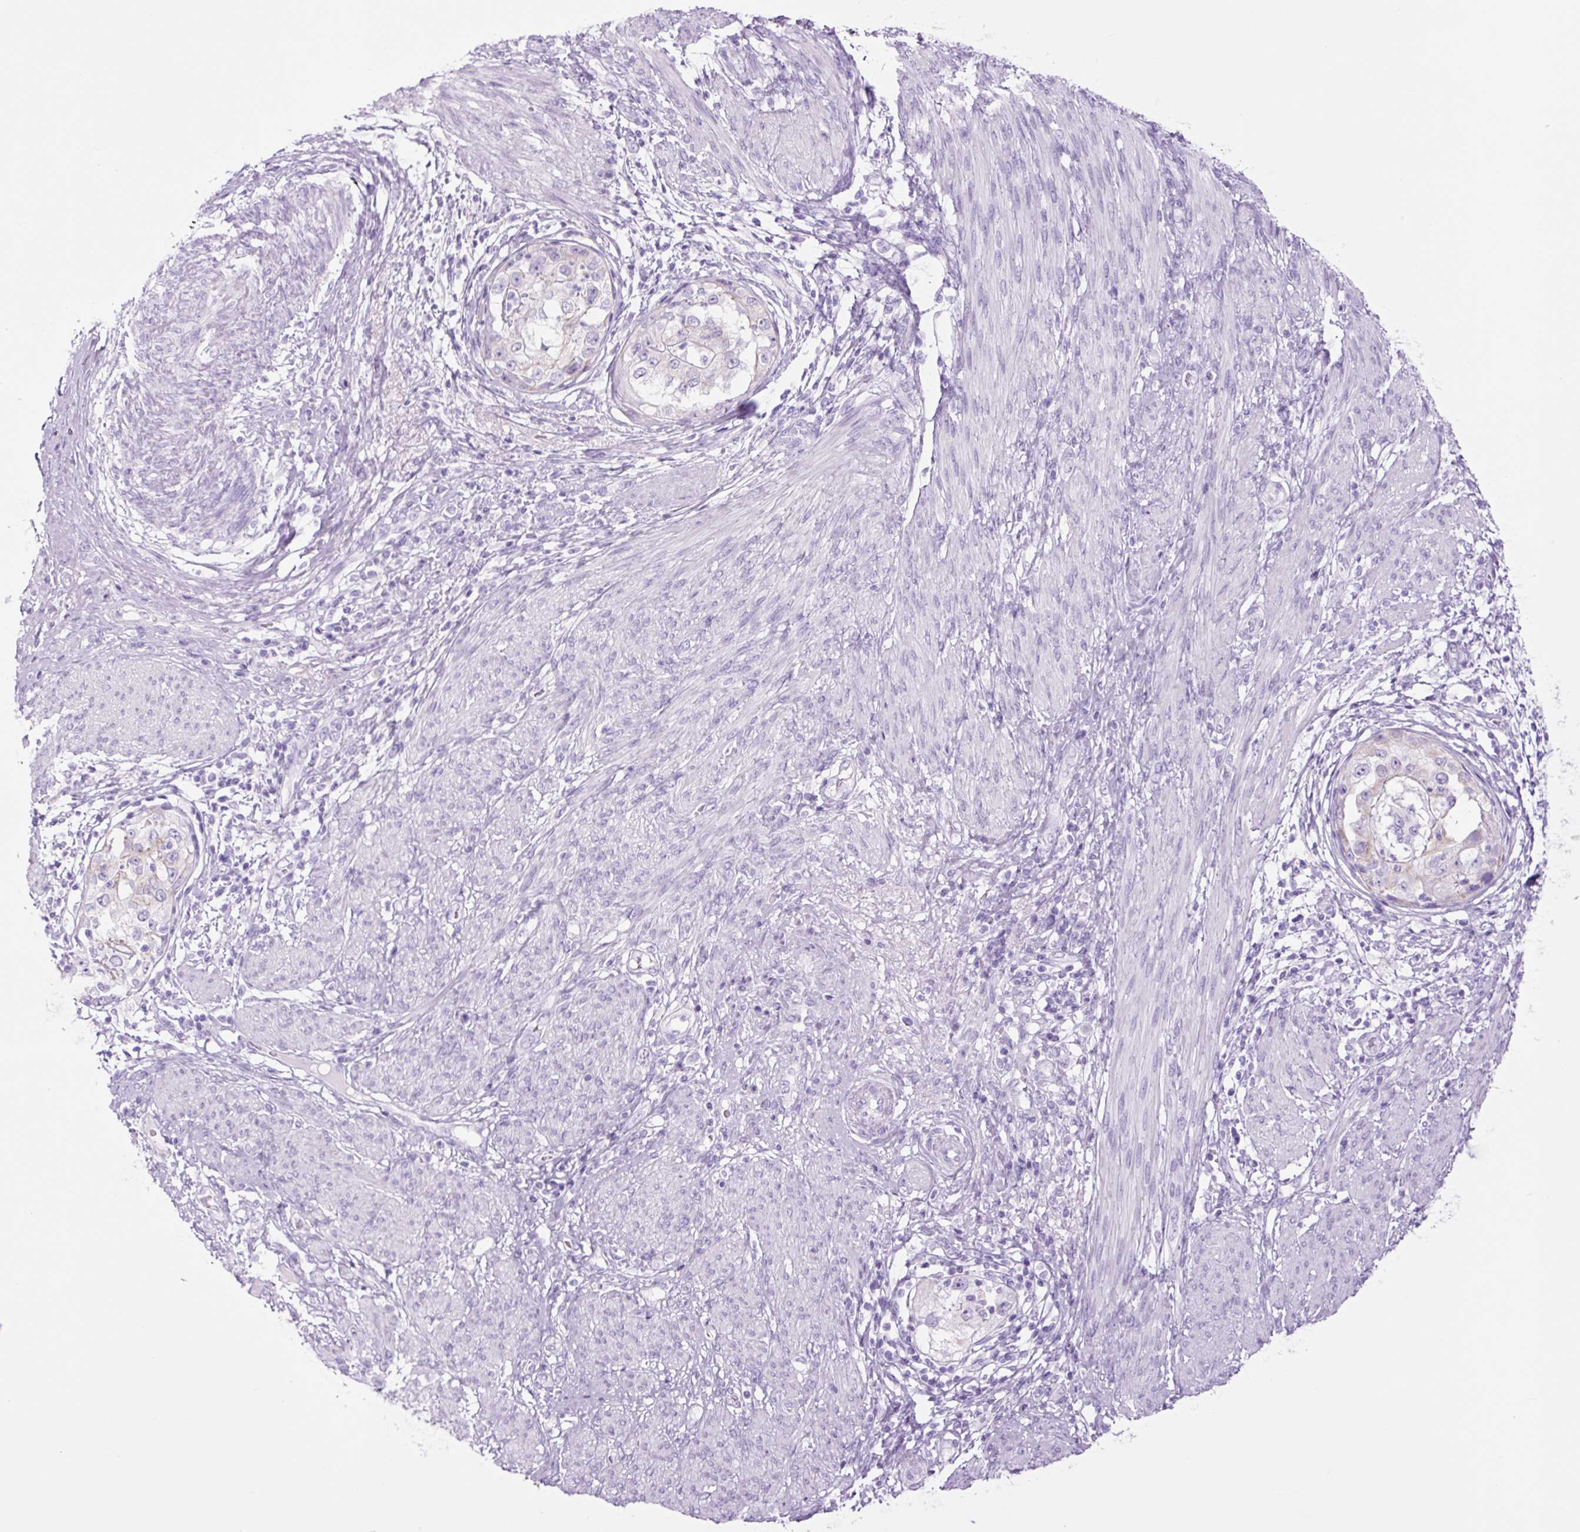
{"staining": {"intensity": "negative", "quantity": "none", "location": "none"}, "tissue": "endometrial cancer", "cell_type": "Tumor cells", "image_type": "cancer", "snomed": [{"axis": "morphology", "description": "Adenocarcinoma, NOS"}, {"axis": "topography", "description": "Endometrium"}], "caption": "Immunohistochemistry (IHC) of adenocarcinoma (endometrial) reveals no expression in tumor cells.", "gene": "TFF2", "patient": {"sex": "female", "age": 85}}